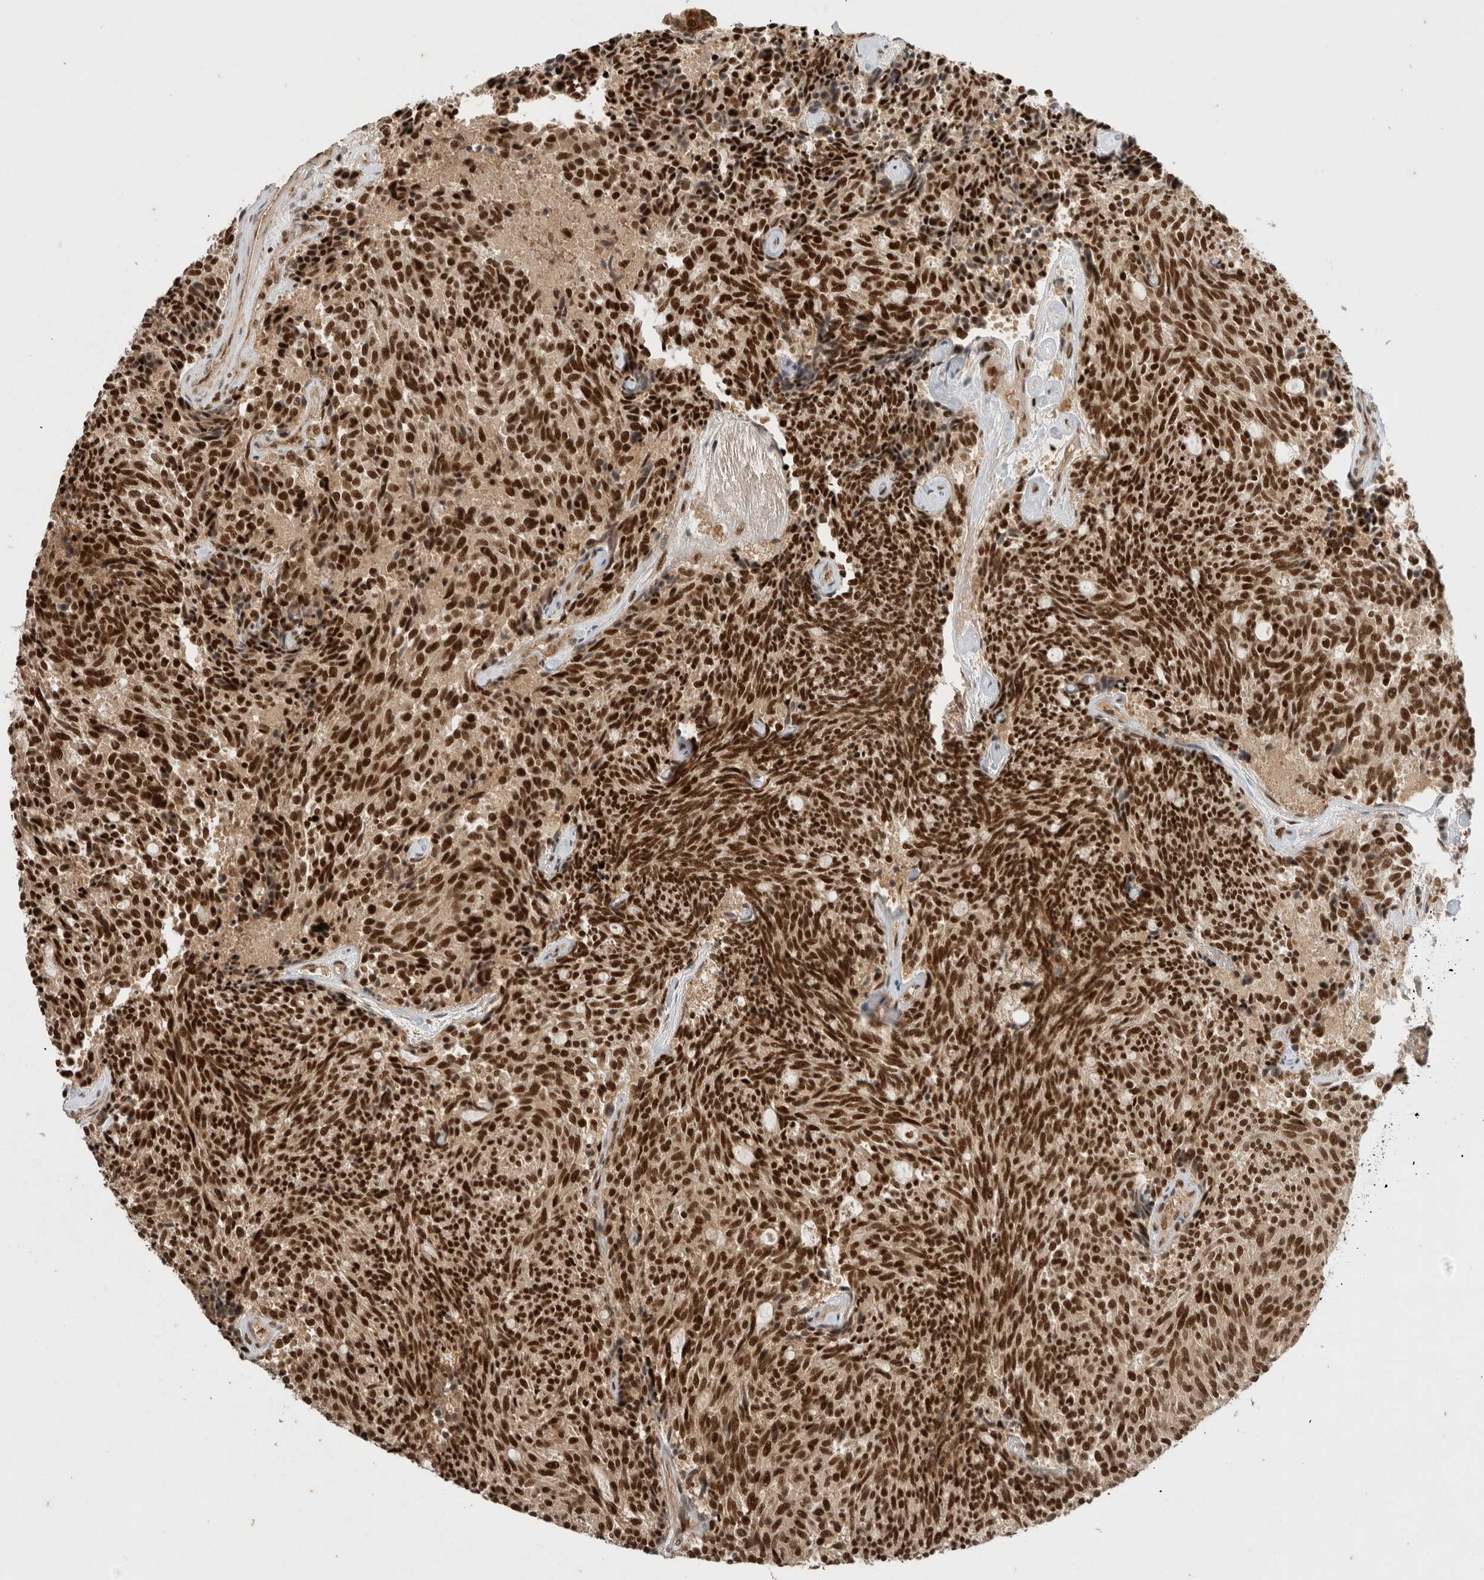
{"staining": {"intensity": "strong", "quantity": ">75%", "location": "nuclear"}, "tissue": "carcinoid", "cell_type": "Tumor cells", "image_type": "cancer", "snomed": [{"axis": "morphology", "description": "Carcinoid, malignant, NOS"}, {"axis": "topography", "description": "Pancreas"}], "caption": "Immunohistochemical staining of carcinoid displays high levels of strong nuclear protein expression in approximately >75% of tumor cells.", "gene": "SNRNP40", "patient": {"sex": "female", "age": 54}}